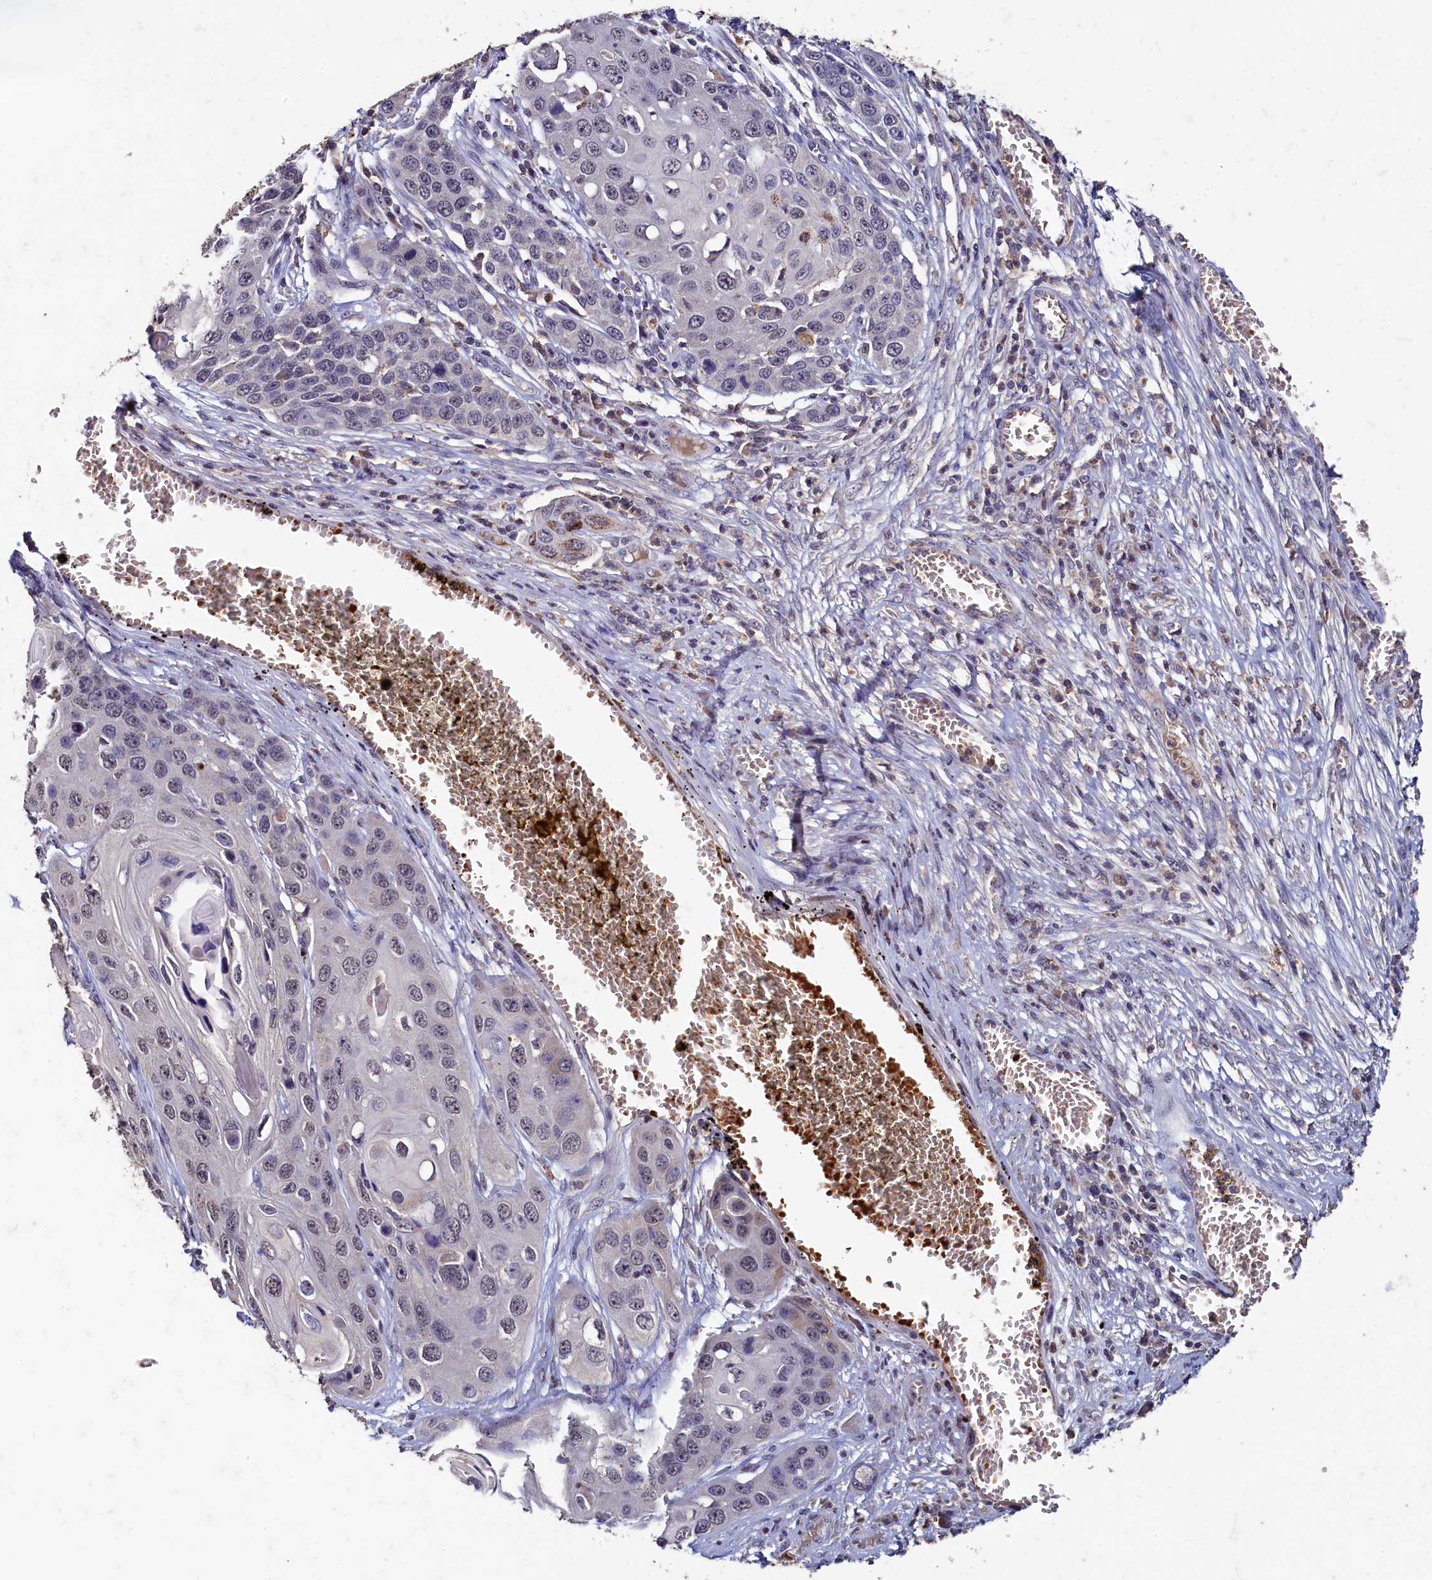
{"staining": {"intensity": "negative", "quantity": "none", "location": "none"}, "tissue": "skin cancer", "cell_type": "Tumor cells", "image_type": "cancer", "snomed": [{"axis": "morphology", "description": "Squamous cell carcinoma, NOS"}, {"axis": "topography", "description": "Skin"}], "caption": "DAB (3,3'-diaminobenzidine) immunohistochemical staining of skin cancer reveals no significant staining in tumor cells.", "gene": "CSTPP1", "patient": {"sex": "male", "age": 55}}